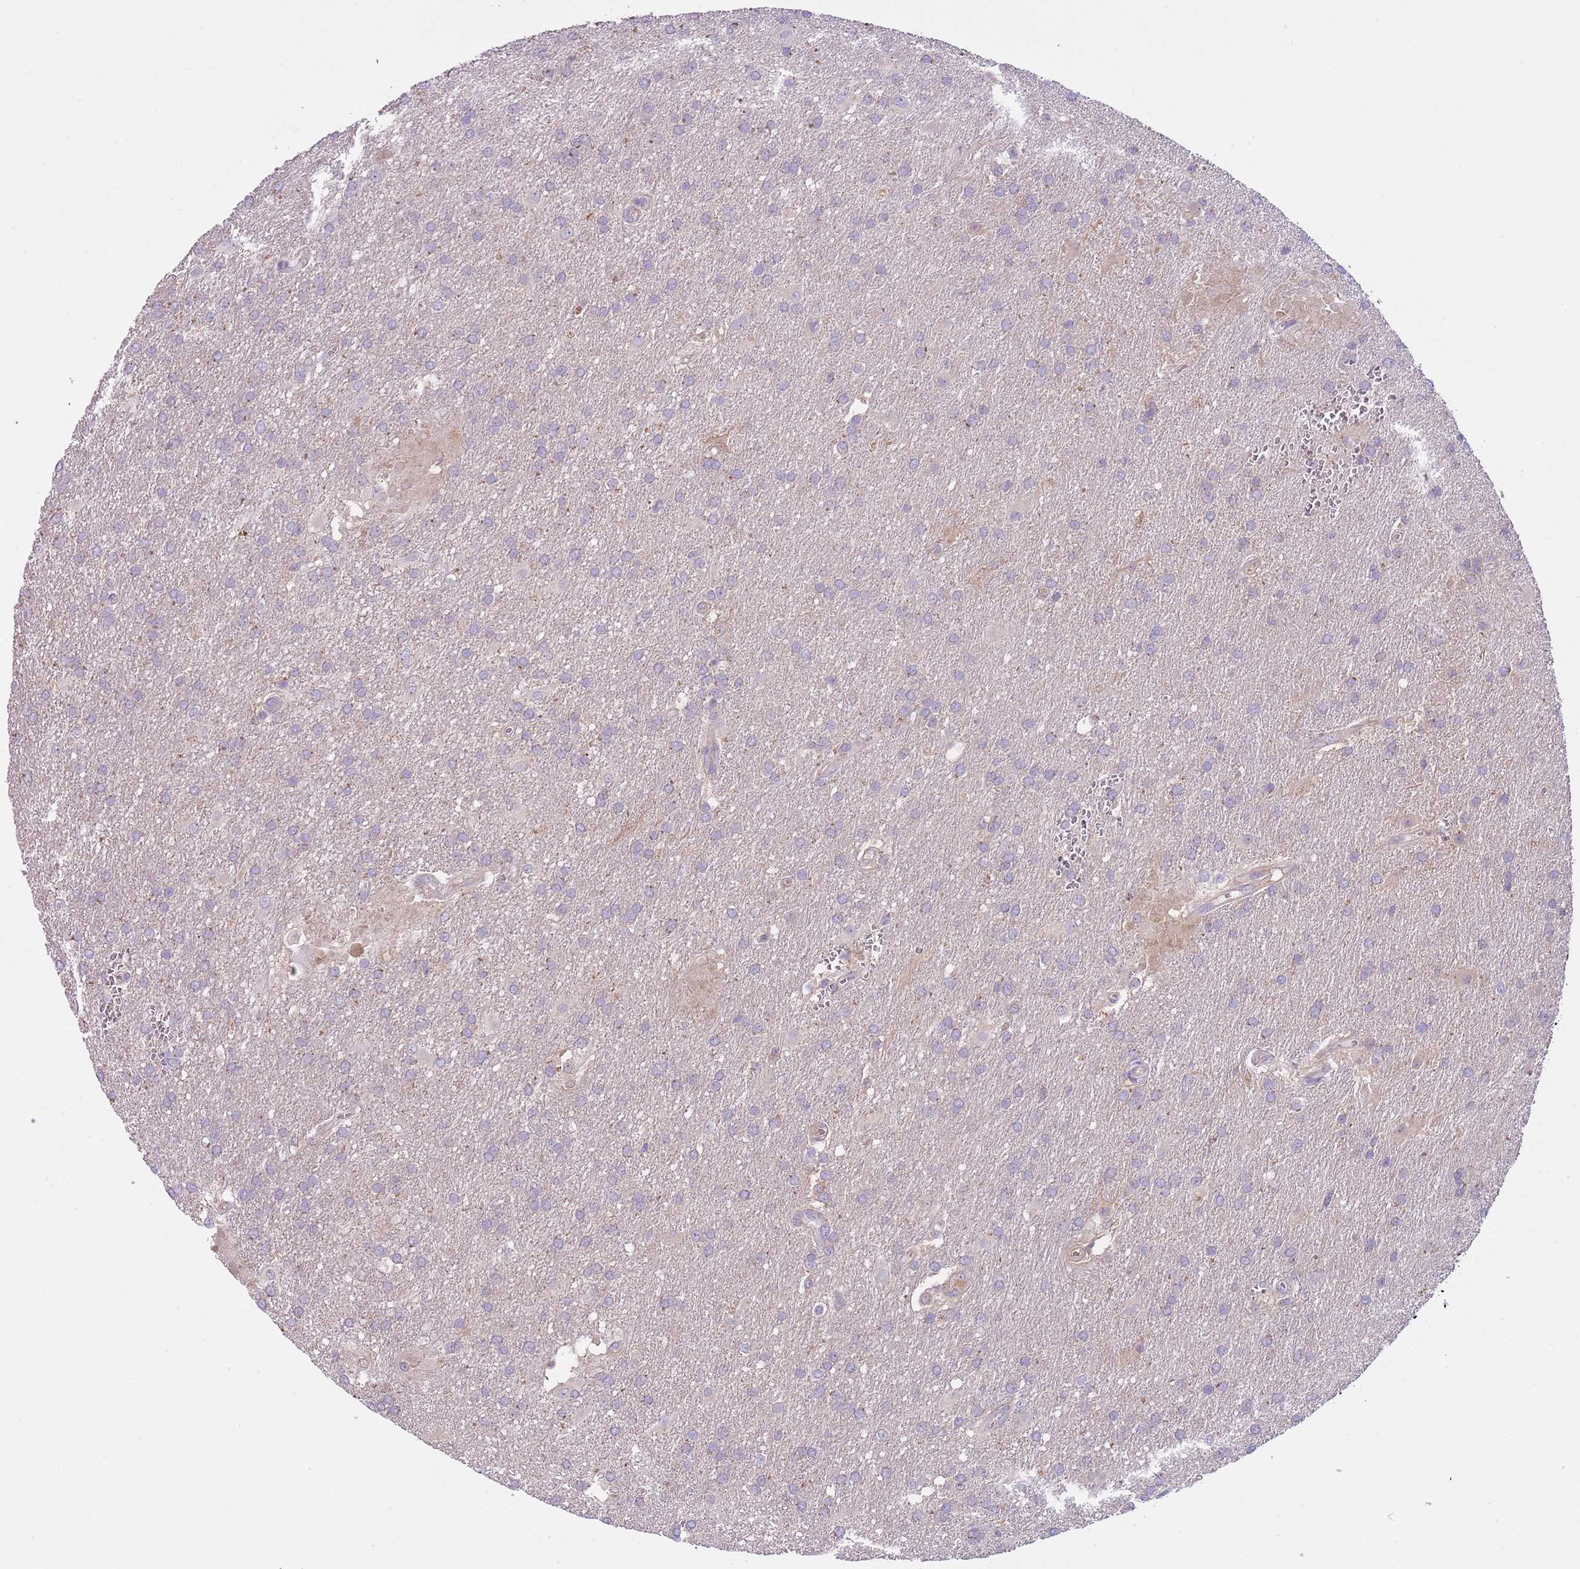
{"staining": {"intensity": "negative", "quantity": "none", "location": "none"}, "tissue": "glioma", "cell_type": "Tumor cells", "image_type": "cancer", "snomed": [{"axis": "morphology", "description": "Glioma, malignant, Low grade"}, {"axis": "topography", "description": "Brain"}], "caption": "IHC micrograph of malignant low-grade glioma stained for a protein (brown), which demonstrates no positivity in tumor cells.", "gene": "HES3", "patient": {"sex": "male", "age": 66}}